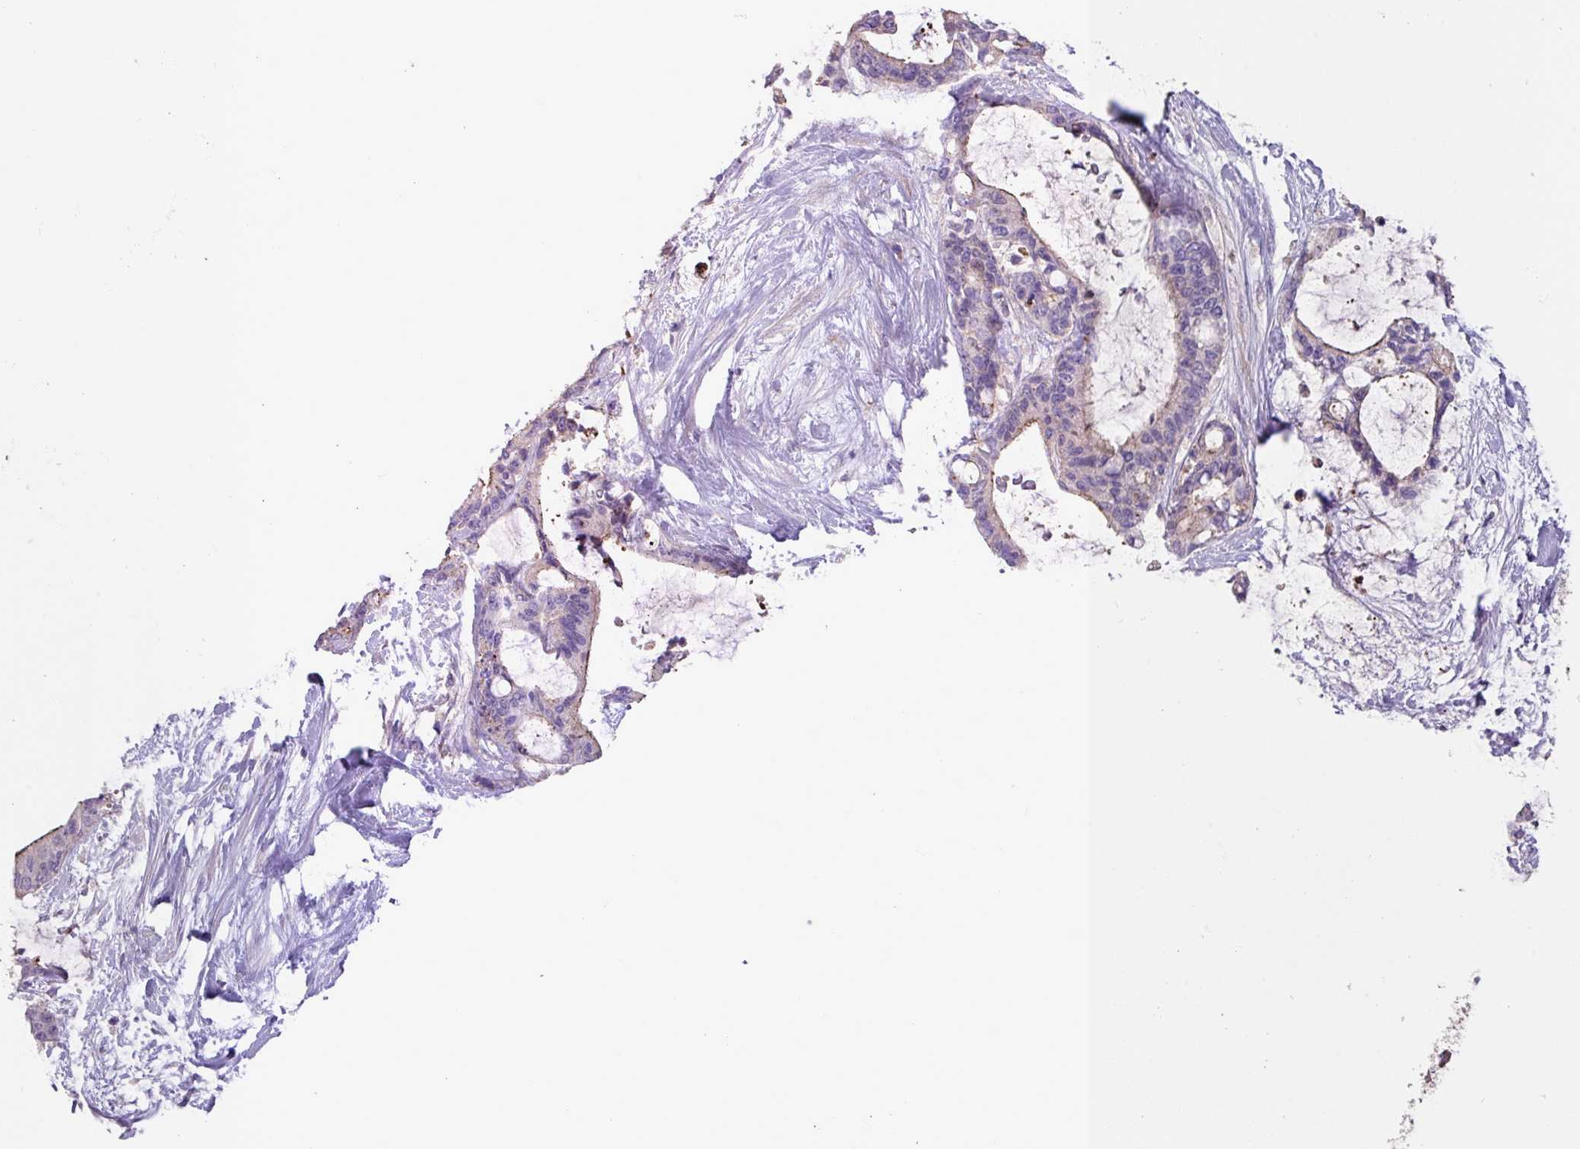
{"staining": {"intensity": "negative", "quantity": "none", "location": "none"}, "tissue": "liver cancer", "cell_type": "Tumor cells", "image_type": "cancer", "snomed": [{"axis": "morphology", "description": "Normal tissue, NOS"}, {"axis": "morphology", "description": "Cholangiocarcinoma"}, {"axis": "topography", "description": "Liver"}, {"axis": "topography", "description": "Peripheral nerve tissue"}], "caption": "High magnification brightfield microscopy of liver cancer (cholangiocarcinoma) stained with DAB (3,3'-diaminobenzidine) (brown) and counterstained with hematoxylin (blue): tumor cells show no significant expression.", "gene": "IQCJ", "patient": {"sex": "female", "age": 73}}